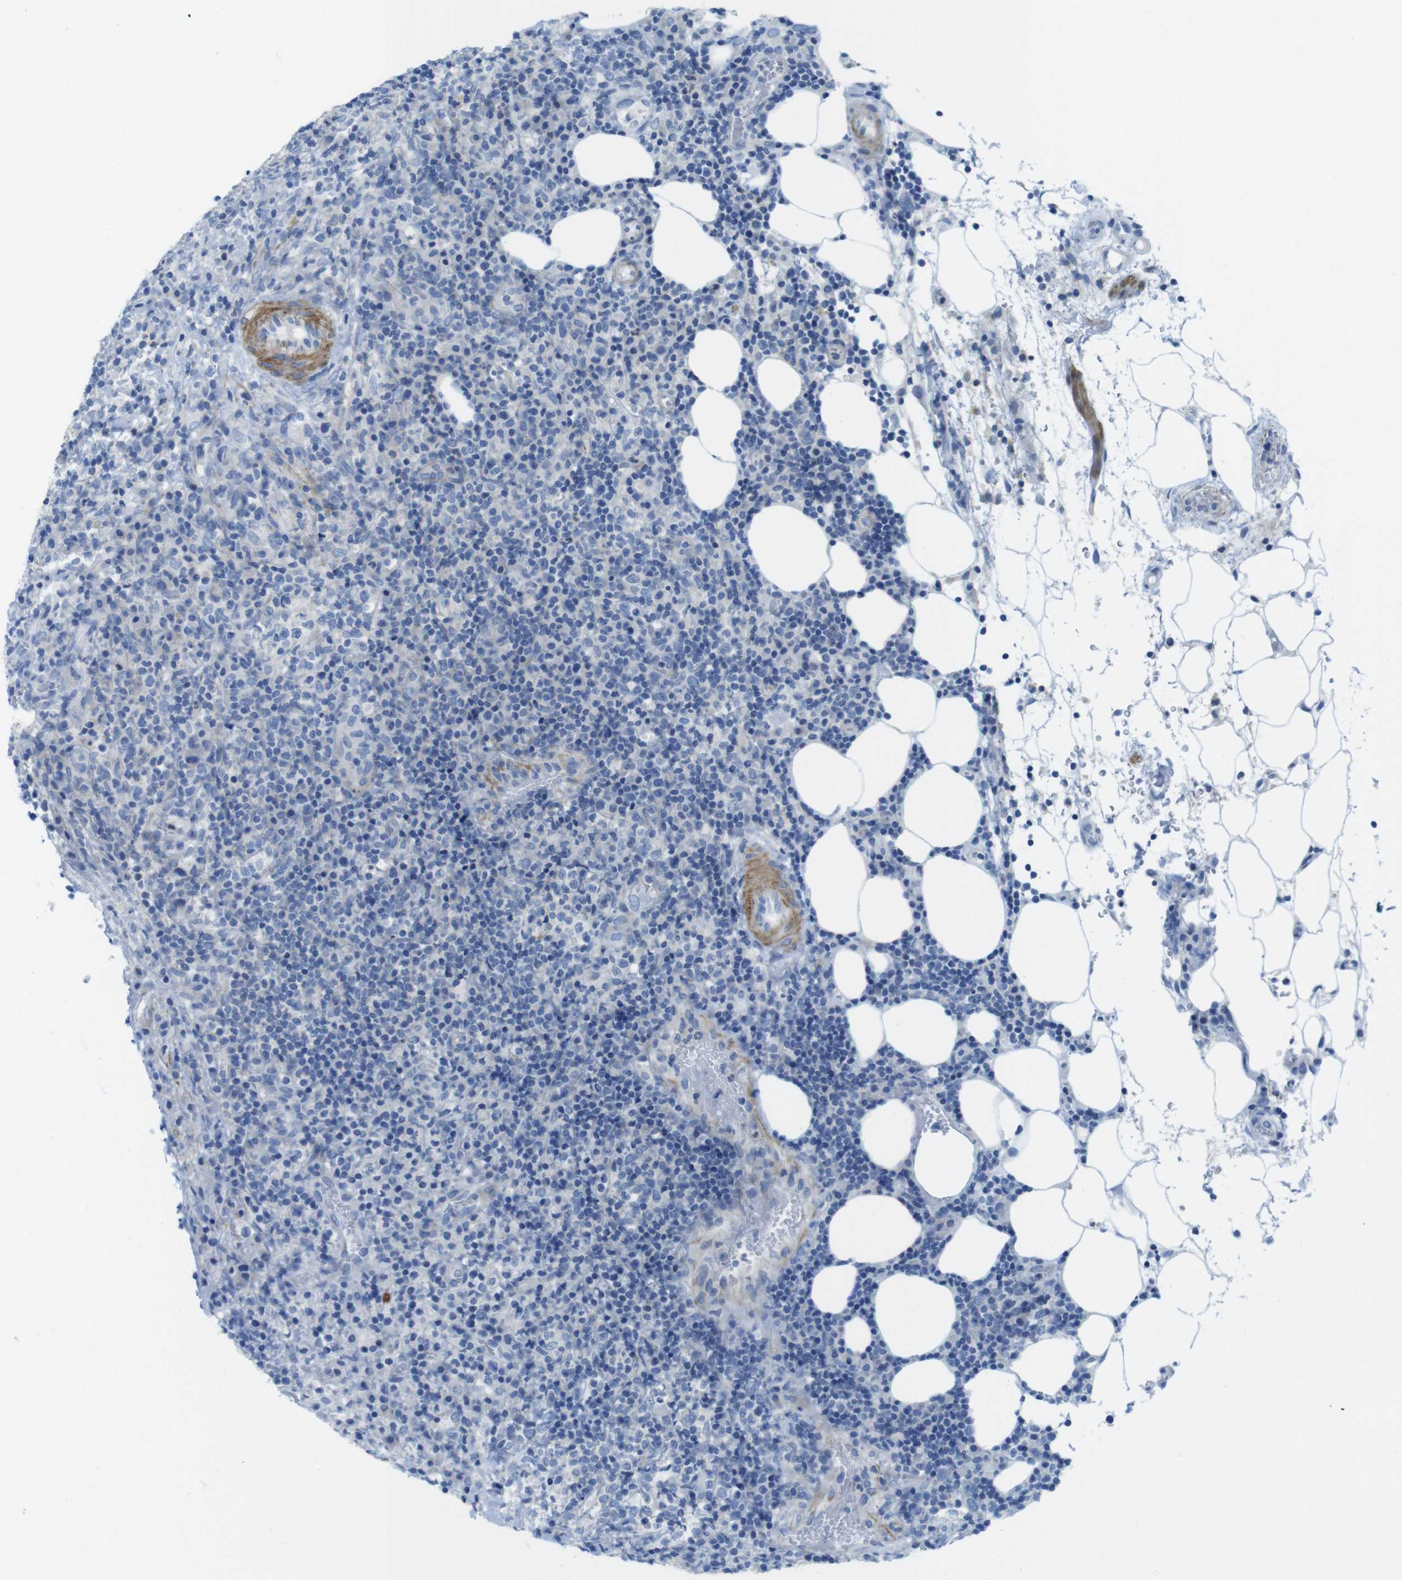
{"staining": {"intensity": "negative", "quantity": "none", "location": "none"}, "tissue": "lymphoma", "cell_type": "Tumor cells", "image_type": "cancer", "snomed": [{"axis": "morphology", "description": "Malignant lymphoma, non-Hodgkin's type, High grade"}, {"axis": "topography", "description": "Lymph node"}], "caption": "Tumor cells are negative for brown protein staining in lymphoma.", "gene": "ASIC5", "patient": {"sex": "female", "age": 76}}